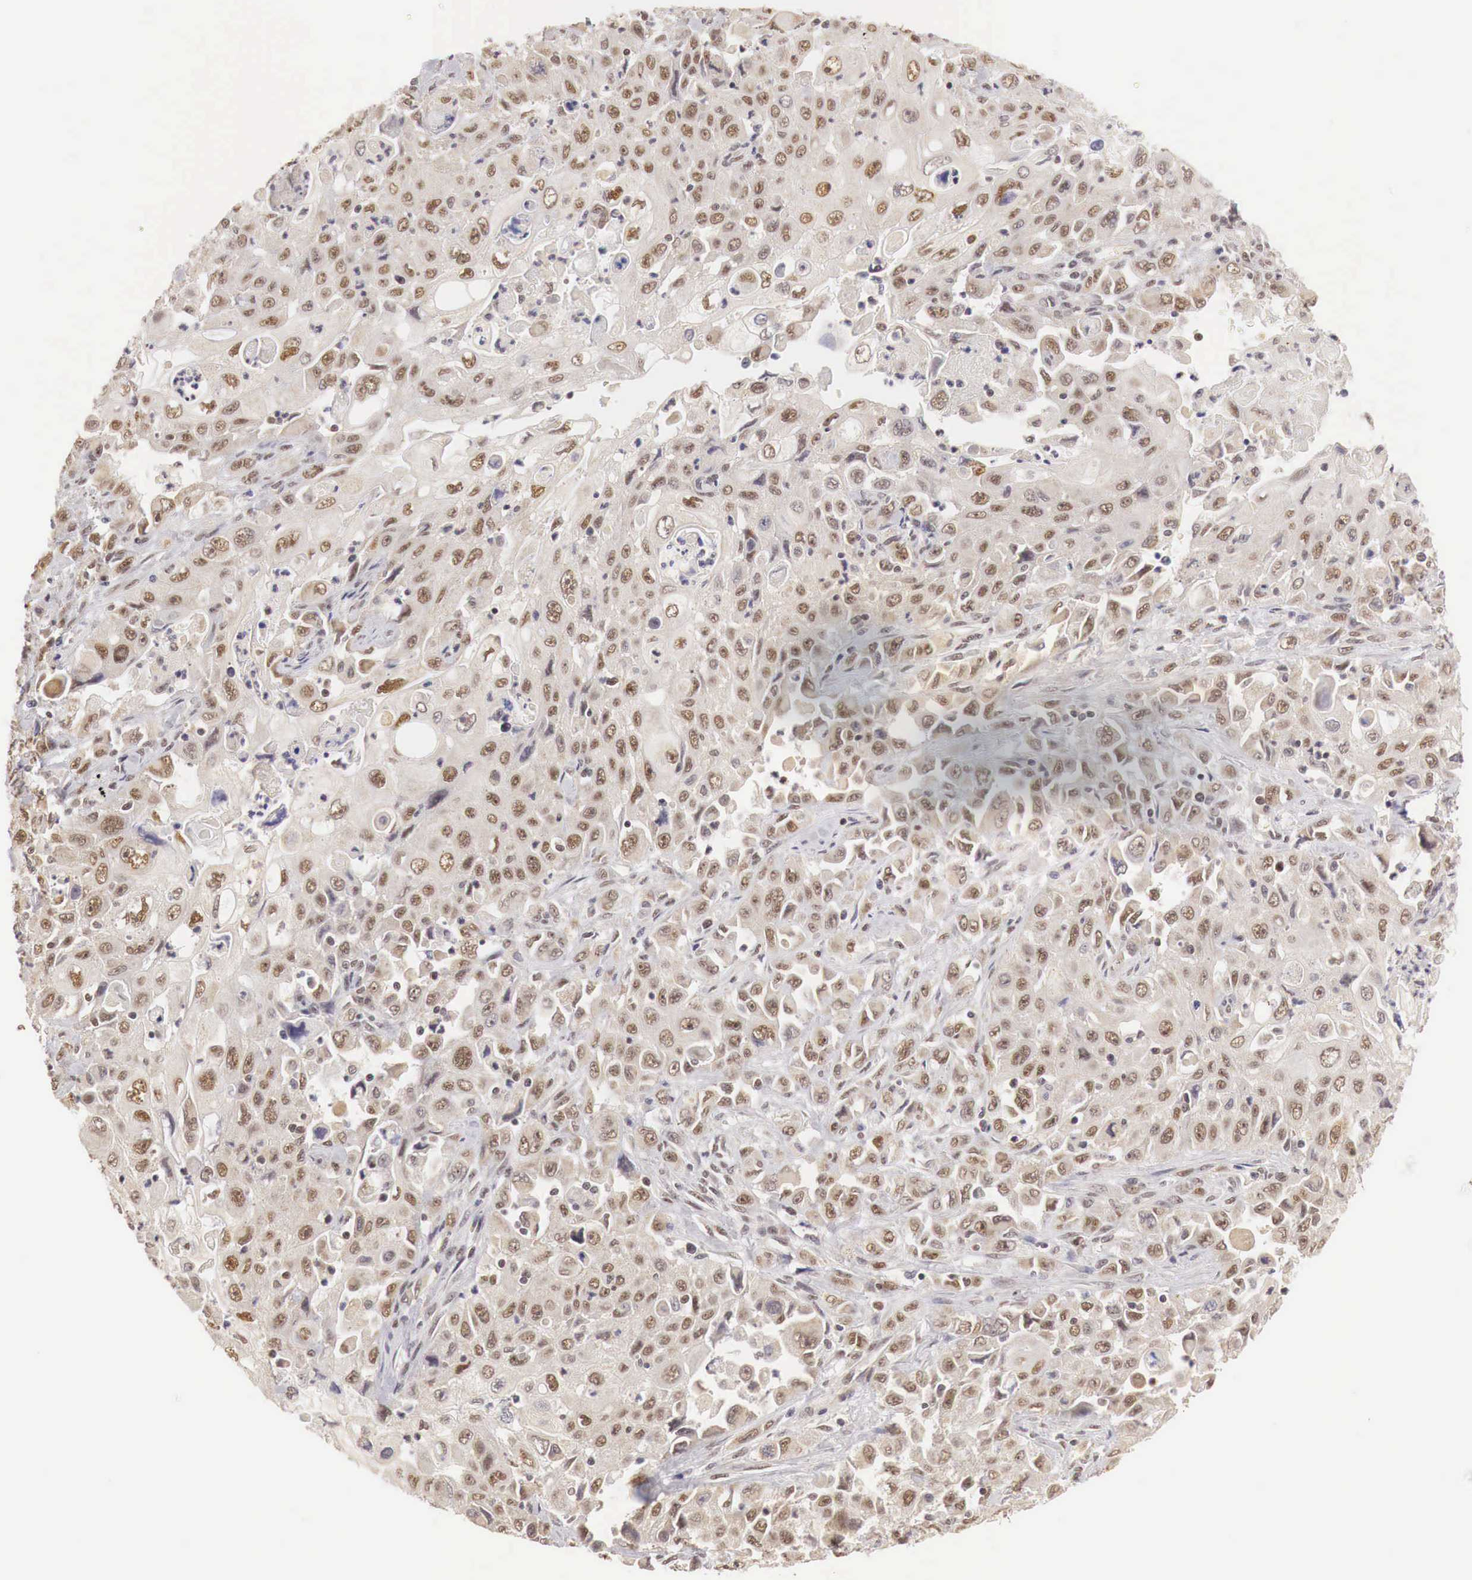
{"staining": {"intensity": "weak", "quantity": ">75%", "location": "cytoplasmic/membranous,nuclear"}, "tissue": "pancreatic cancer", "cell_type": "Tumor cells", "image_type": "cancer", "snomed": [{"axis": "morphology", "description": "Adenocarcinoma, NOS"}, {"axis": "topography", "description": "Pancreas"}], "caption": "A brown stain shows weak cytoplasmic/membranous and nuclear positivity of a protein in human pancreatic cancer tumor cells. The staining is performed using DAB (3,3'-diaminobenzidine) brown chromogen to label protein expression. The nuclei are counter-stained blue using hematoxylin.", "gene": "GPKOW", "patient": {"sex": "male", "age": 70}}